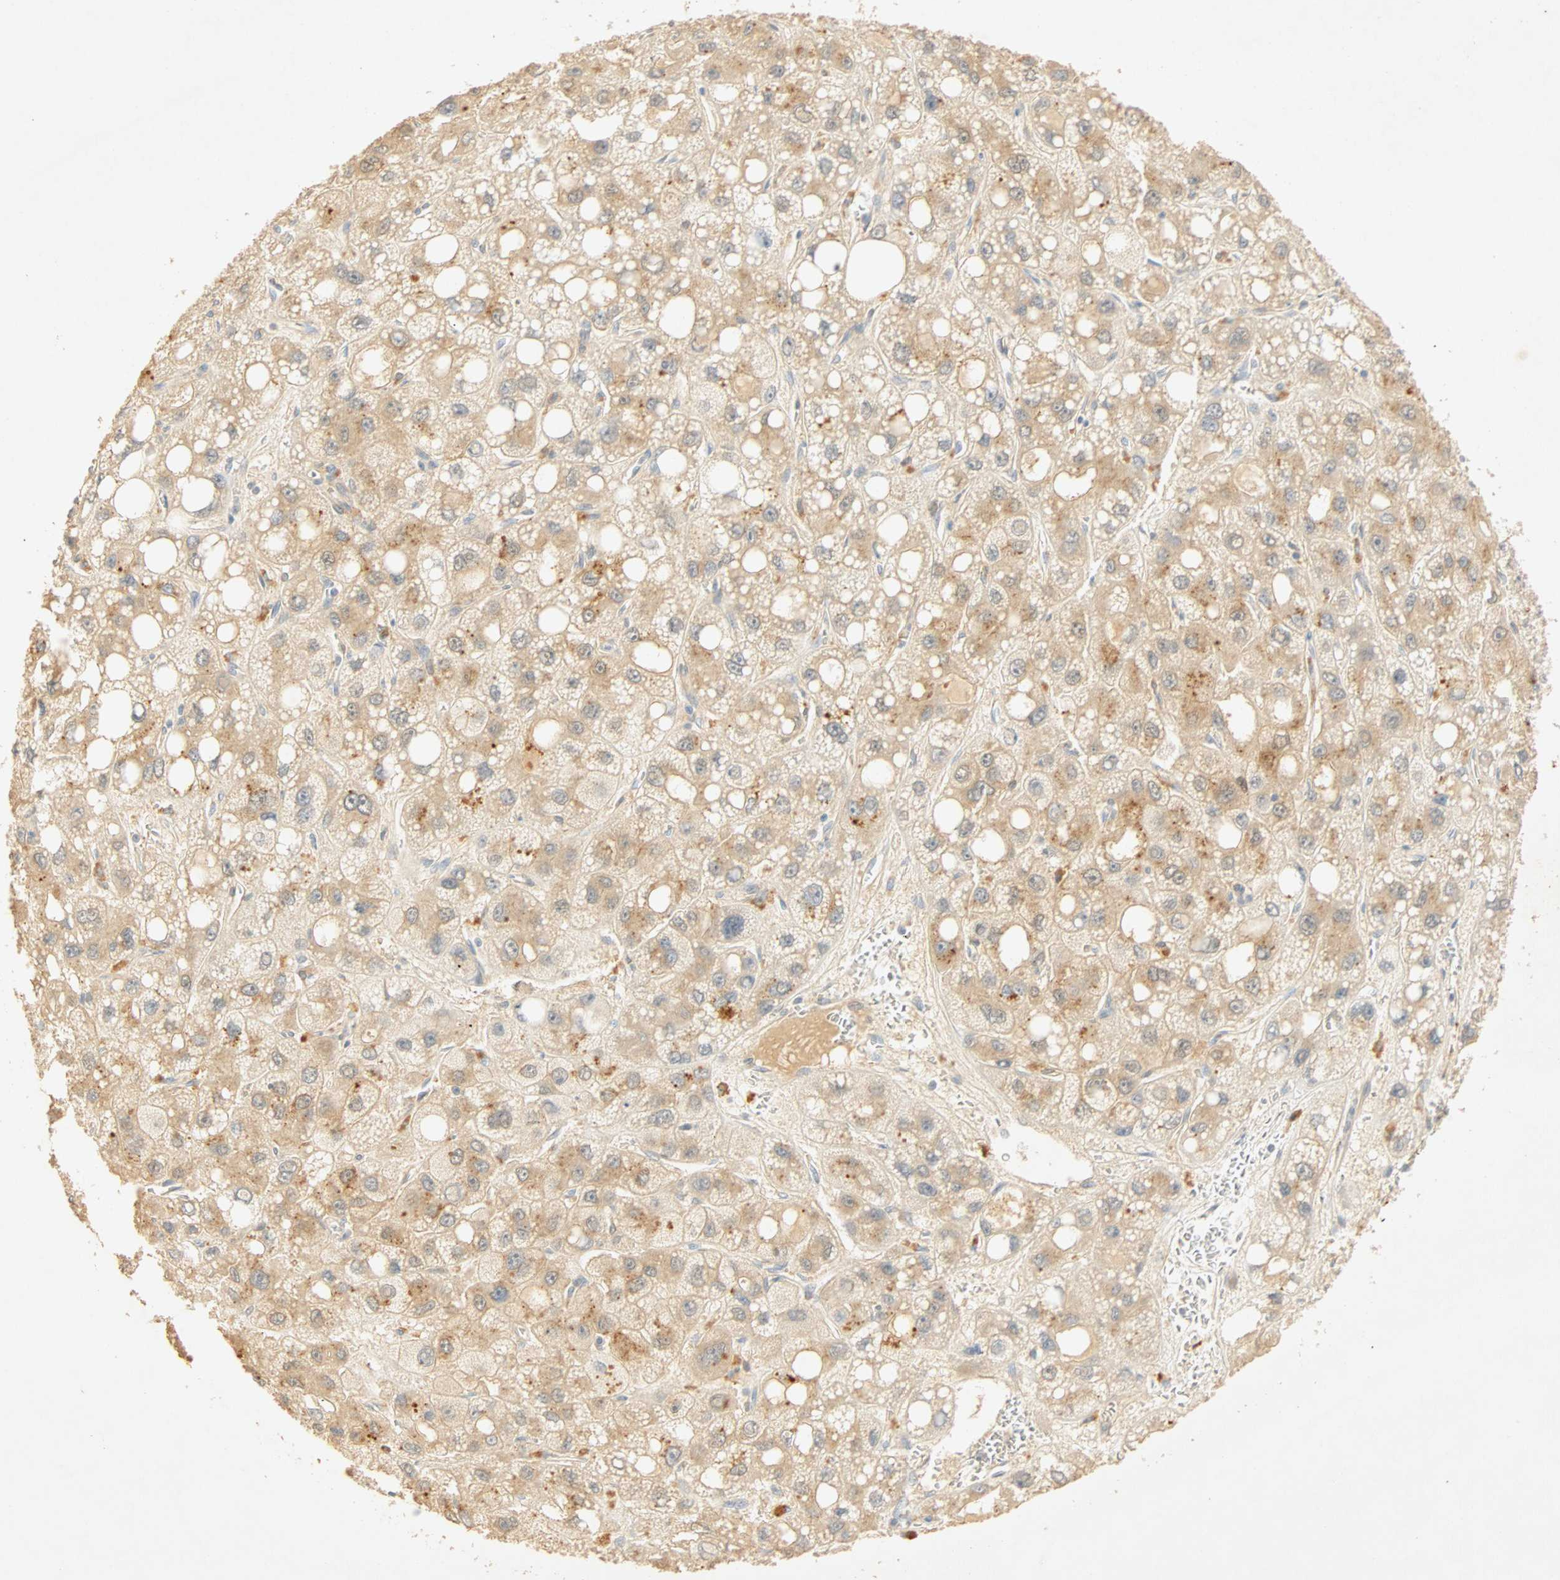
{"staining": {"intensity": "moderate", "quantity": "25%-75%", "location": "cytoplasmic/membranous"}, "tissue": "liver cancer", "cell_type": "Tumor cells", "image_type": "cancer", "snomed": [{"axis": "morphology", "description": "Carcinoma, Hepatocellular, NOS"}, {"axis": "topography", "description": "Liver"}], "caption": "Tumor cells display medium levels of moderate cytoplasmic/membranous expression in approximately 25%-75% of cells in hepatocellular carcinoma (liver).", "gene": "SELENBP1", "patient": {"sex": "male", "age": 55}}